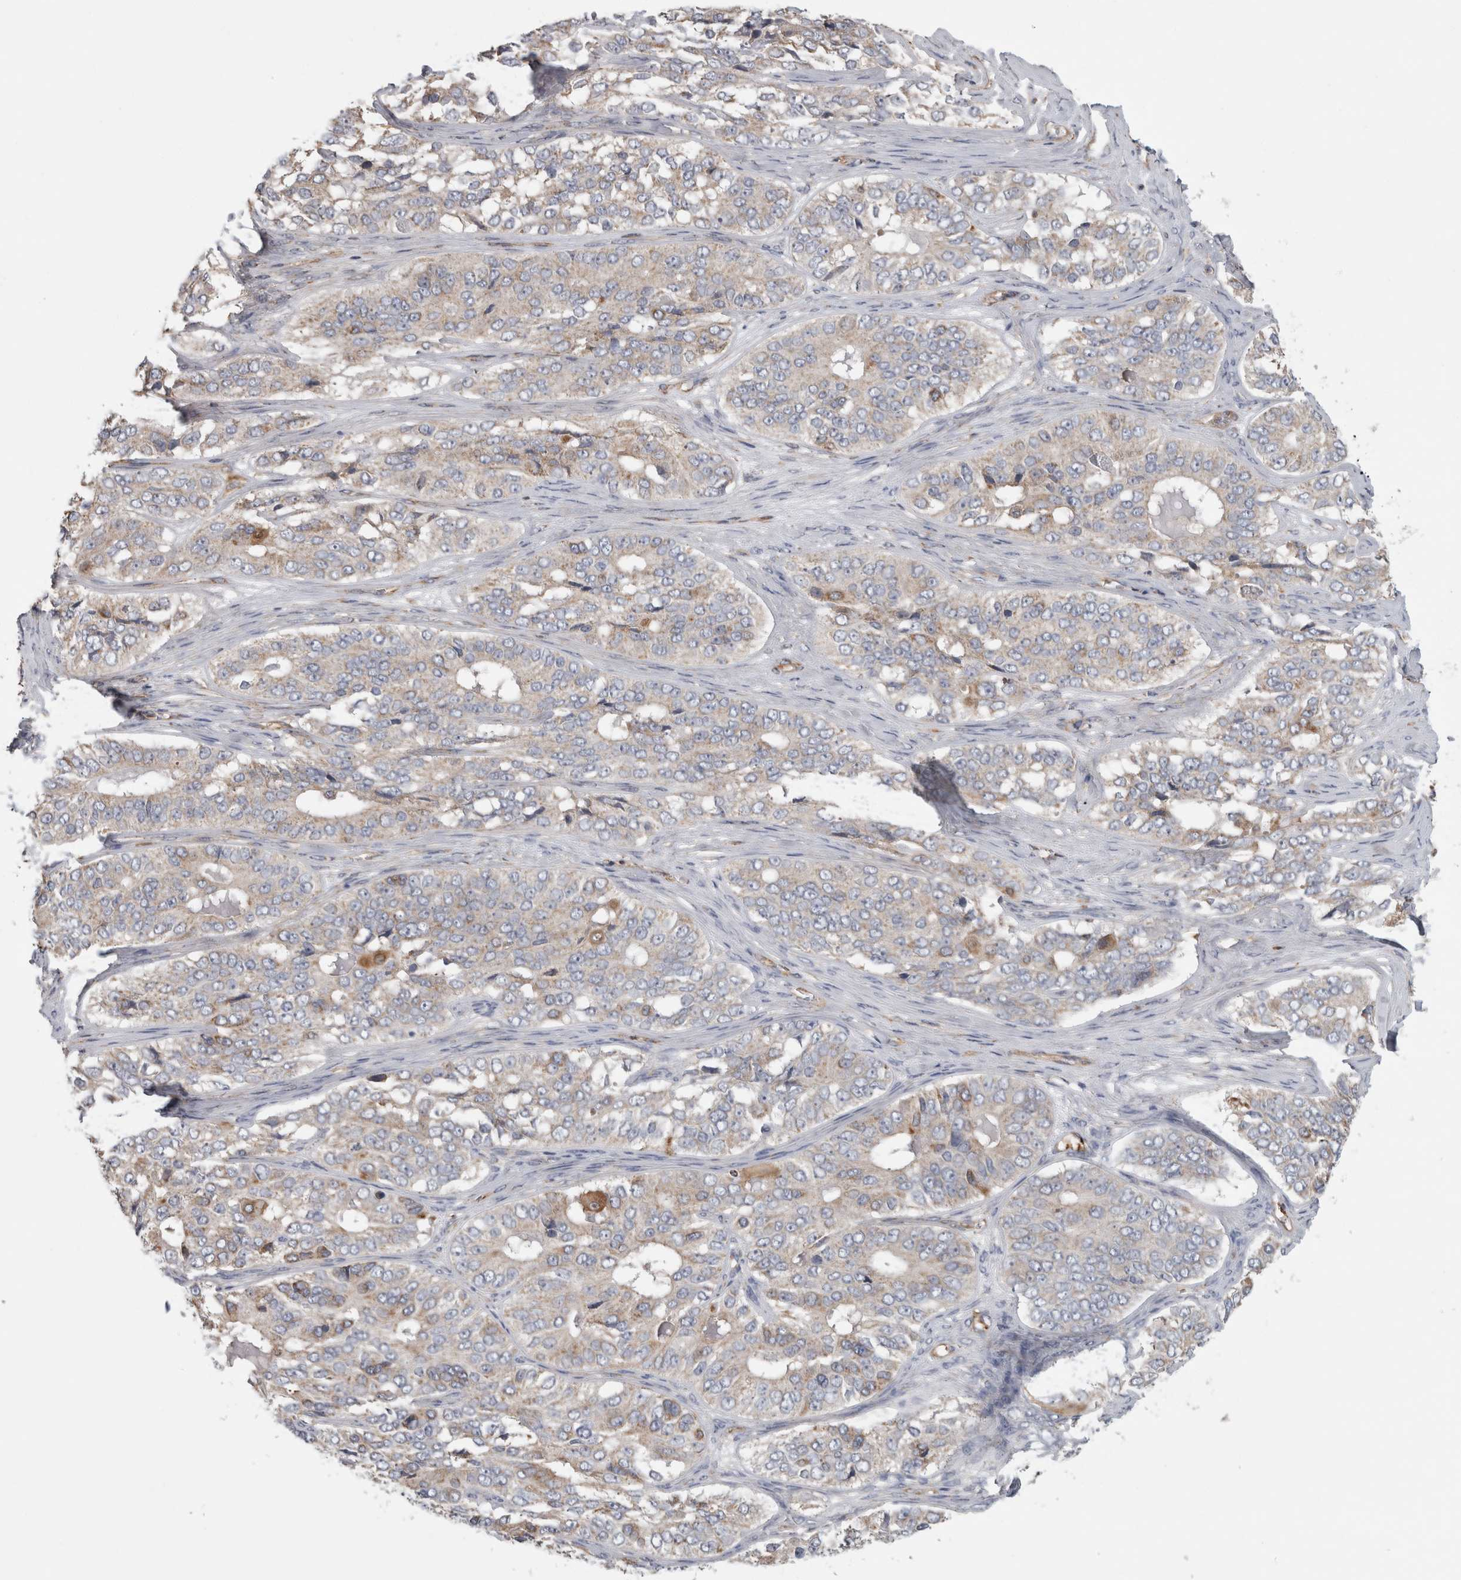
{"staining": {"intensity": "weak", "quantity": "25%-75%", "location": "cytoplasmic/membranous"}, "tissue": "ovarian cancer", "cell_type": "Tumor cells", "image_type": "cancer", "snomed": [{"axis": "morphology", "description": "Carcinoma, endometroid"}, {"axis": "topography", "description": "Ovary"}], "caption": "Human ovarian cancer stained for a protein (brown) demonstrates weak cytoplasmic/membranous positive staining in approximately 25%-75% of tumor cells.", "gene": "SFXN2", "patient": {"sex": "female", "age": 51}}